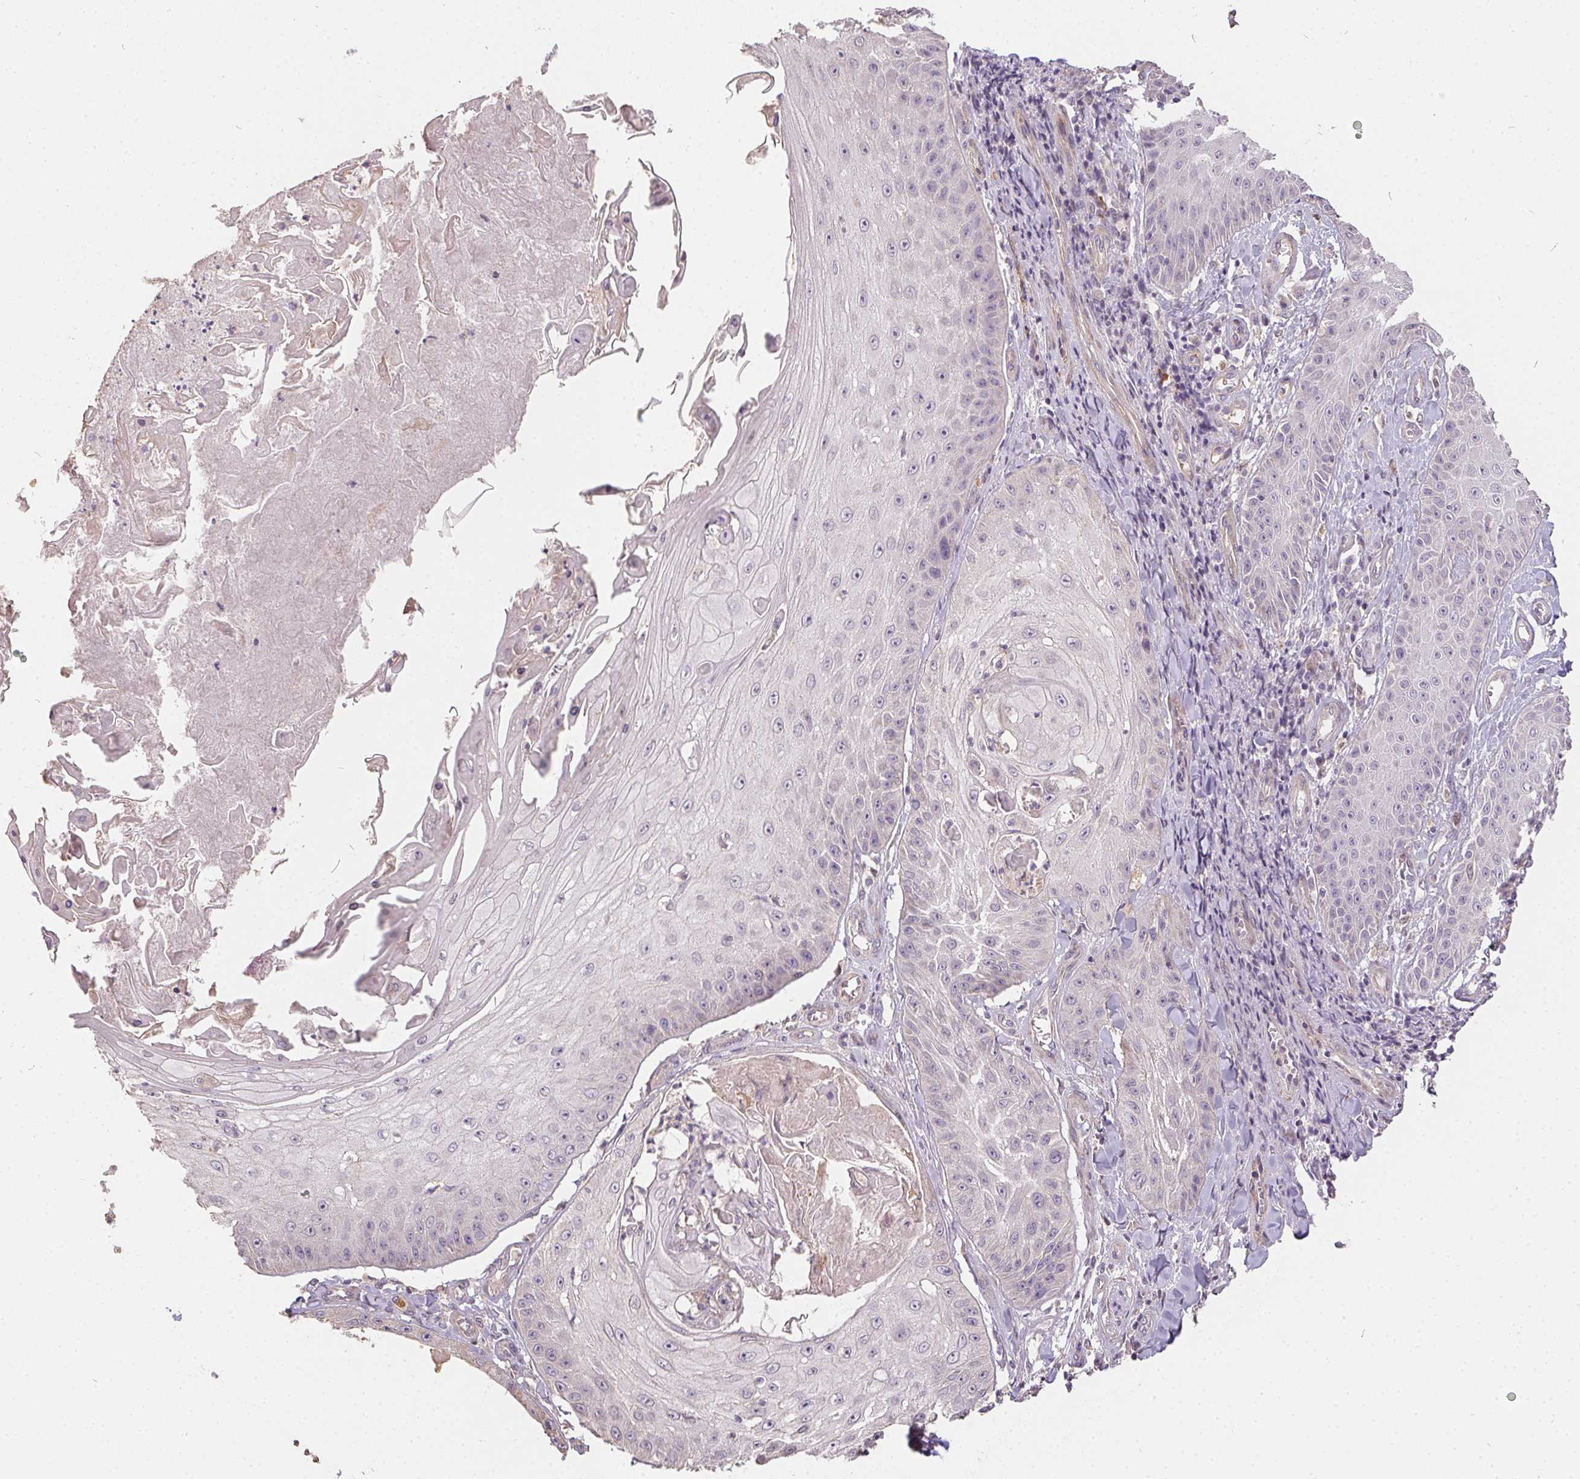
{"staining": {"intensity": "negative", "quantity": "none", "location": "none"}, "tissue": "skin cancer", "cell_type": "Tumor cells", "image_type": "cancer", "snomed": [{"axis": "morphology", "description": "Squamous cell carcinoma, NOS"}, {"axis": "topography", "description": "Skin"}], "caption": "Human skin squamous cell carcinoma stained for a protein using immunohistochemistry (IHC) reveals no expression in tumor cells.", "gene": "REV3L", "patient": {"sex": "male", "age": 70}}